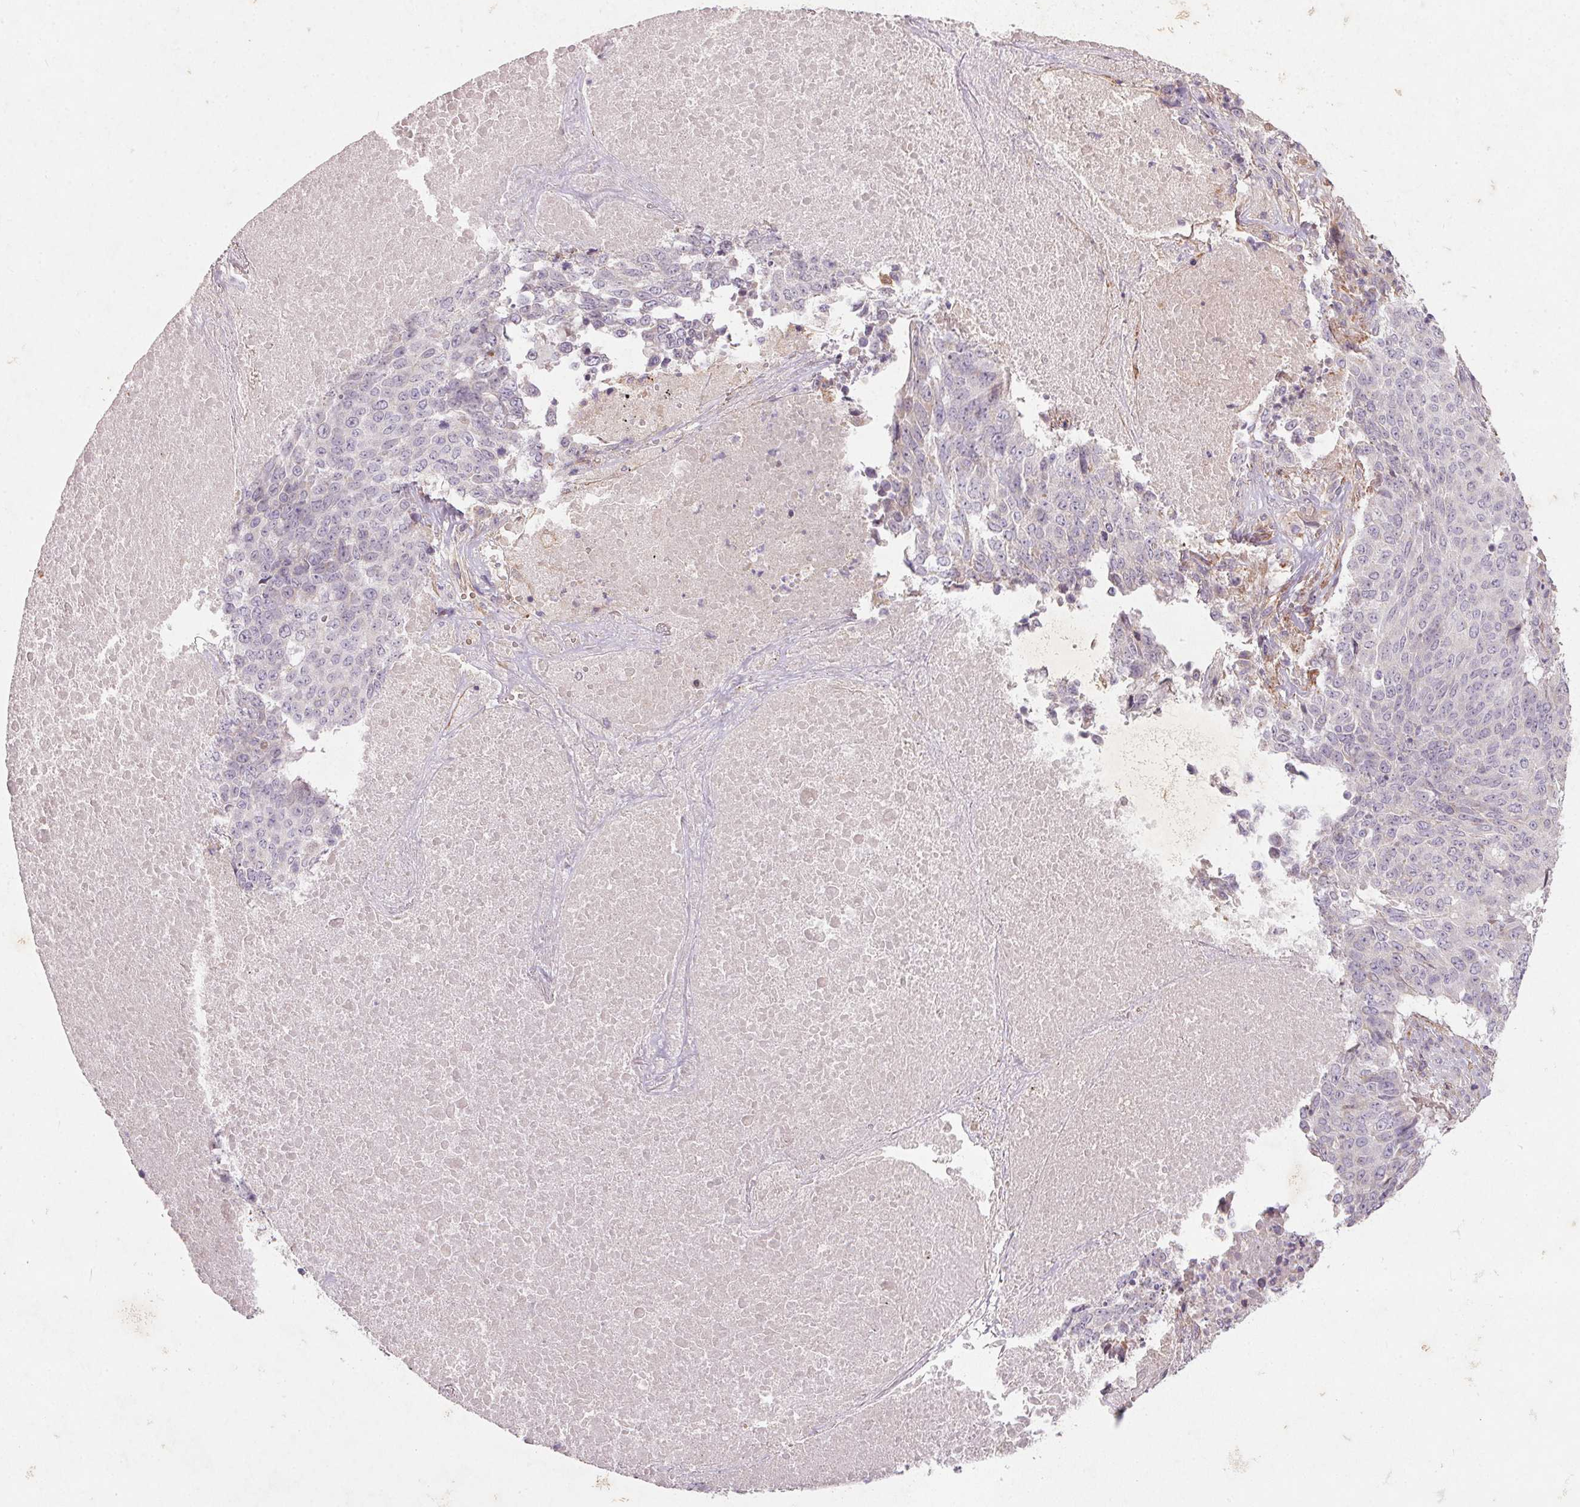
{"staining": {"intensity": "negative", "quantity": "none", "location": "none"}, "tissue": "lung cancer", "cell_type": "Tumor cells", "image_type": "cancer", "snomed": [{"axis": "morphology", "description": "Normal tissue, NOS"}, {"axis": "morphology", "description": "Squamous cell carcinoma, NOS"}, {"axis": "topography", "description": "Bronchus"}, {"axis": "topography", "description": "Lung"}], "caption": "IHC micrograph of lung cancer (squamous cell carcinoma) stained for a protein (brown), which reveals no staining in tumor cells.", "gene": "KCNK15", "patient": {"sex": "male", "age": 64}}